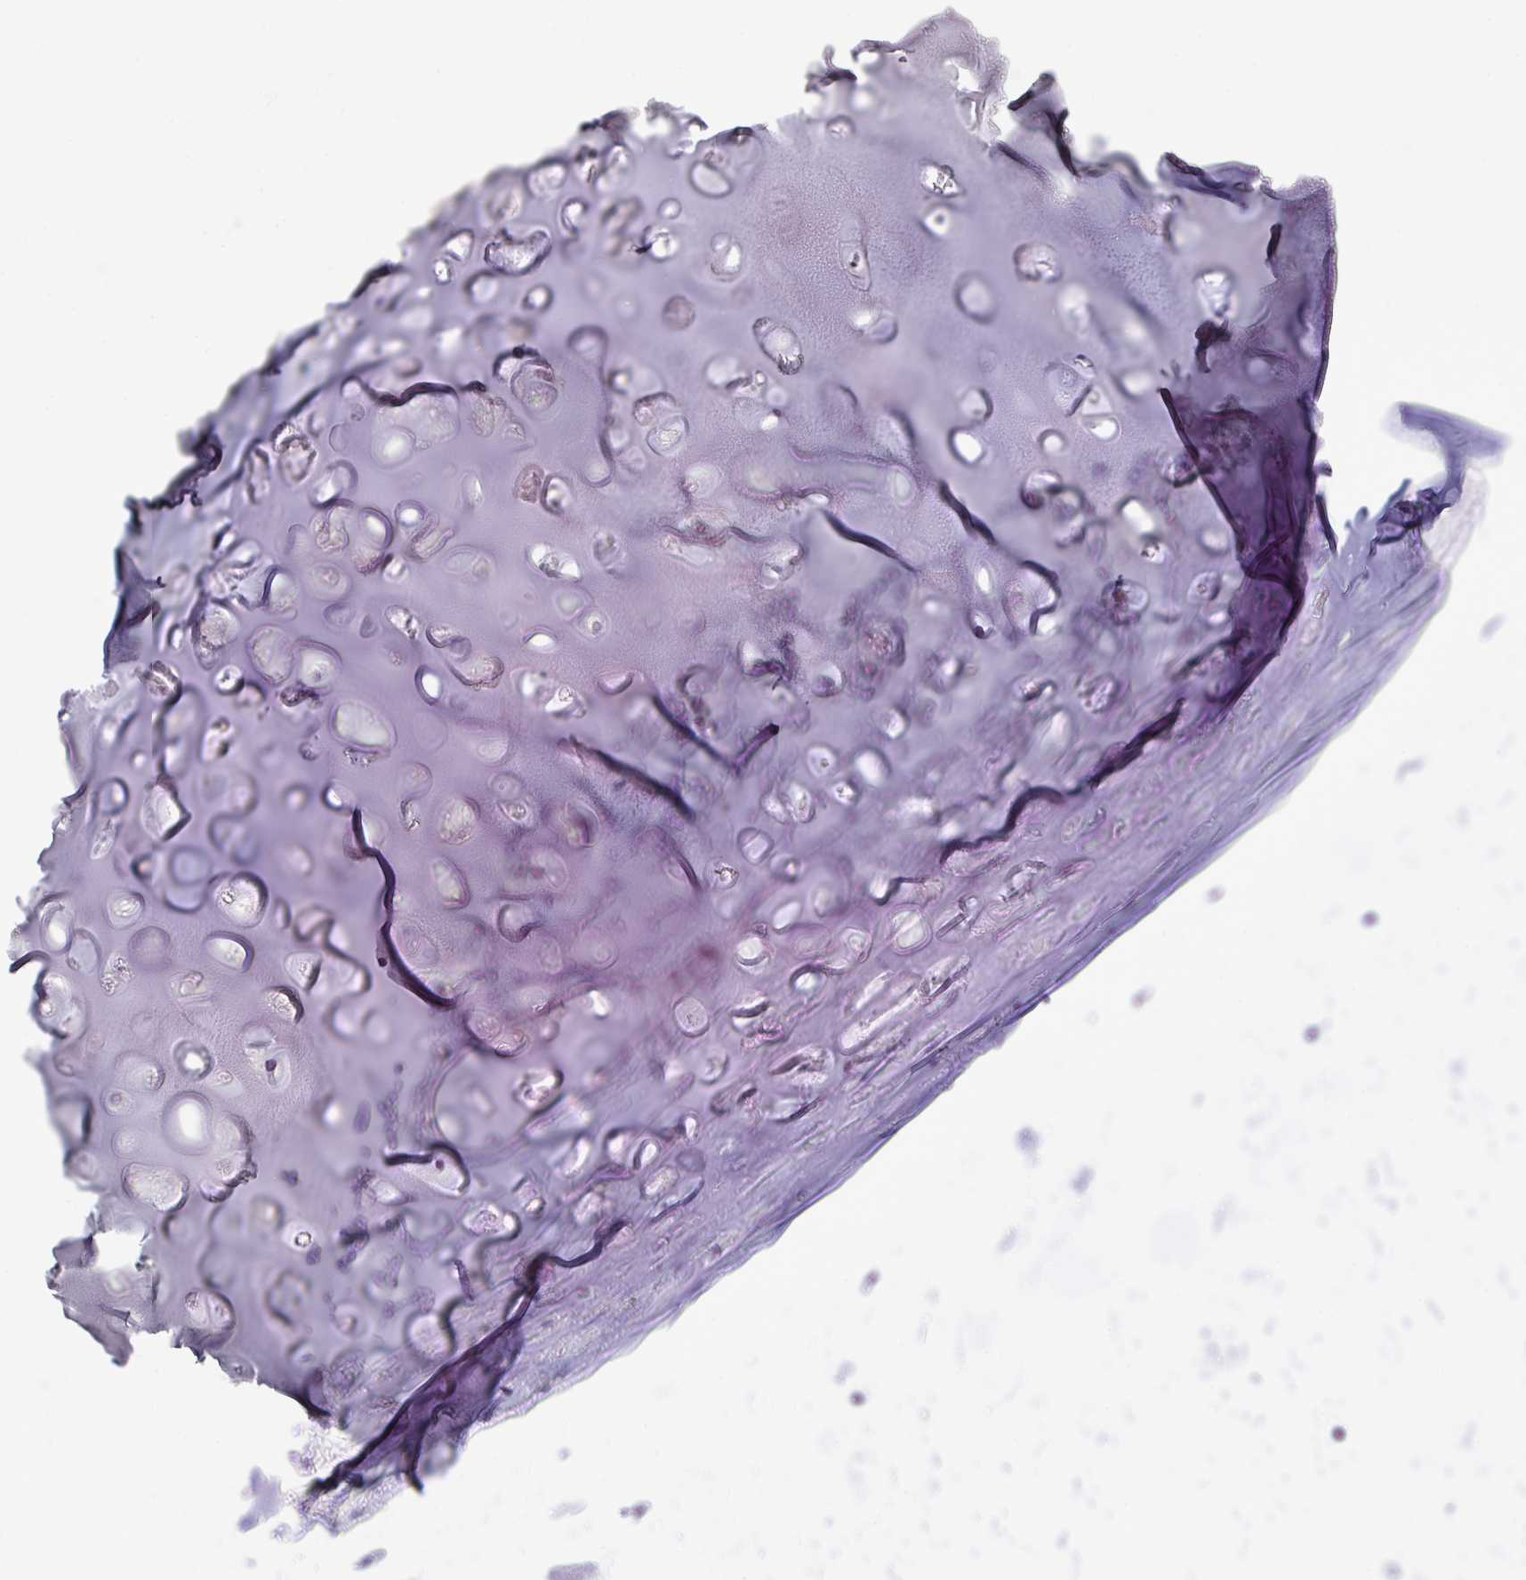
{"staining": {"intensity": "negative", "quantity": "none", "location": "none"}, "tissue": "adipose tissue", "cell_type": "Adipocytes", "image_type": "normal", "snomed": [{"axis": "morphology", "description": "Normal tissue, NOS"}, {"axis": "topography", "description": "Lymph node"}, {"axis": "topography", "description": "Cartilage tissue"}, {"axis": "topography", "description": "Bronchus"}], "caption": "Adipocytes are negative for protein expression in normal human adipose tissue. (DAB immunohistochemistry with hematoxylin counter stain).", "gene": "SLC66A2", "patient": {"sex": "female", "age": 70}}